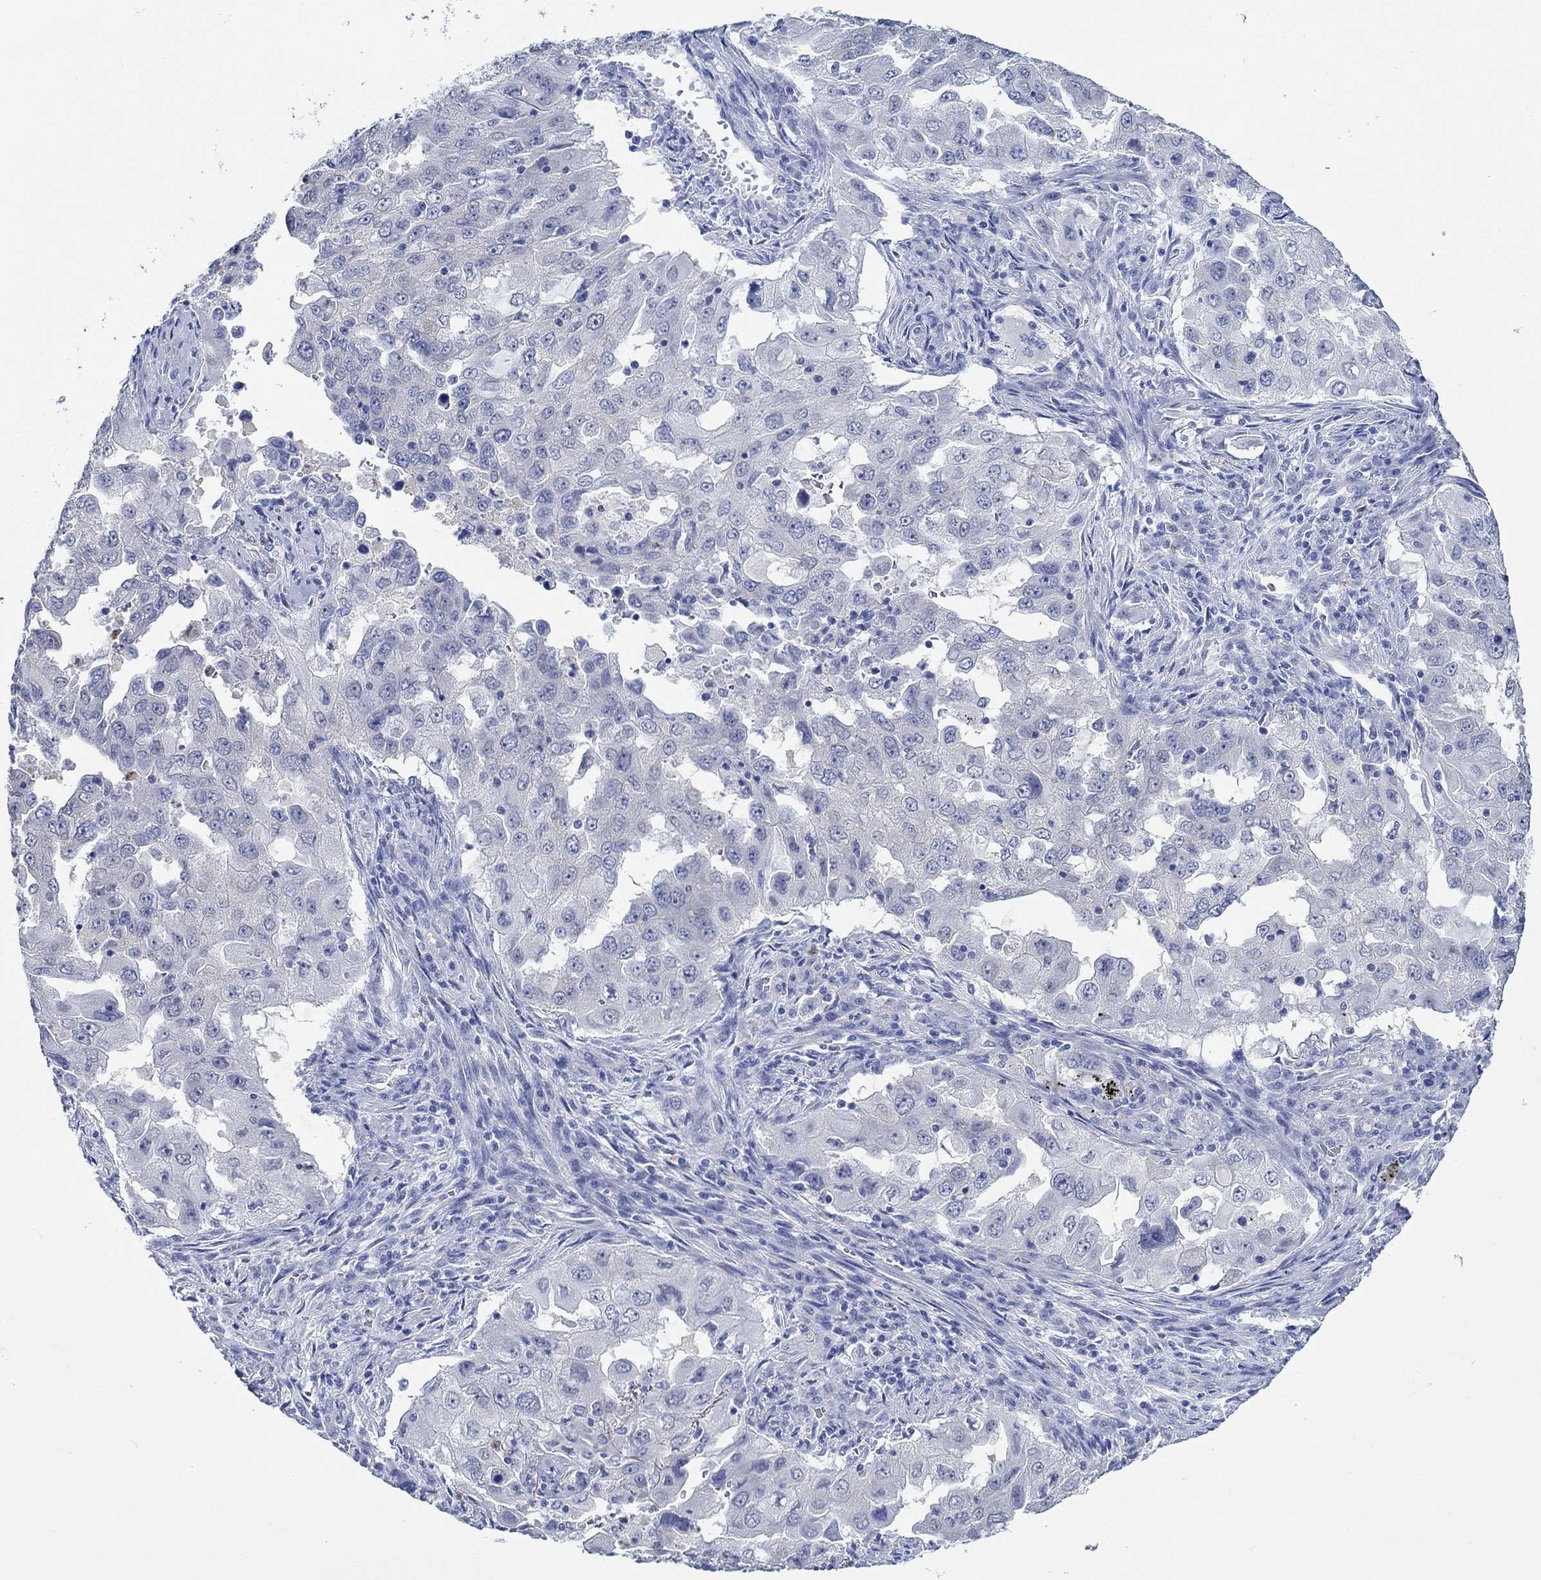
{"staining": {"intensity": "negative", "quantity": "none", "location": "none"}, "tissue": "lung cancer", "cell_type": "Tumor cells", "image_type": "cancer", "snomed": [{"axis": "morphology", "description": "Adenocarcinoma, NOS"}, {"axis": "topography", "description": "Lung"}], "caption": "High magnification brightfield microscopy of lung cancer stained with DAB (brown) and counterstained with hematoxylin (blue): tumor cells show no significant positivity. Brightfield microscopy of IHC stained with DAB (3,3'-diaminobenzidine) (brown) and hematoxylin (blue), captured at high magnification.", "gene": "ZNF671", "patient": {"sex": "female", "age": 61}}